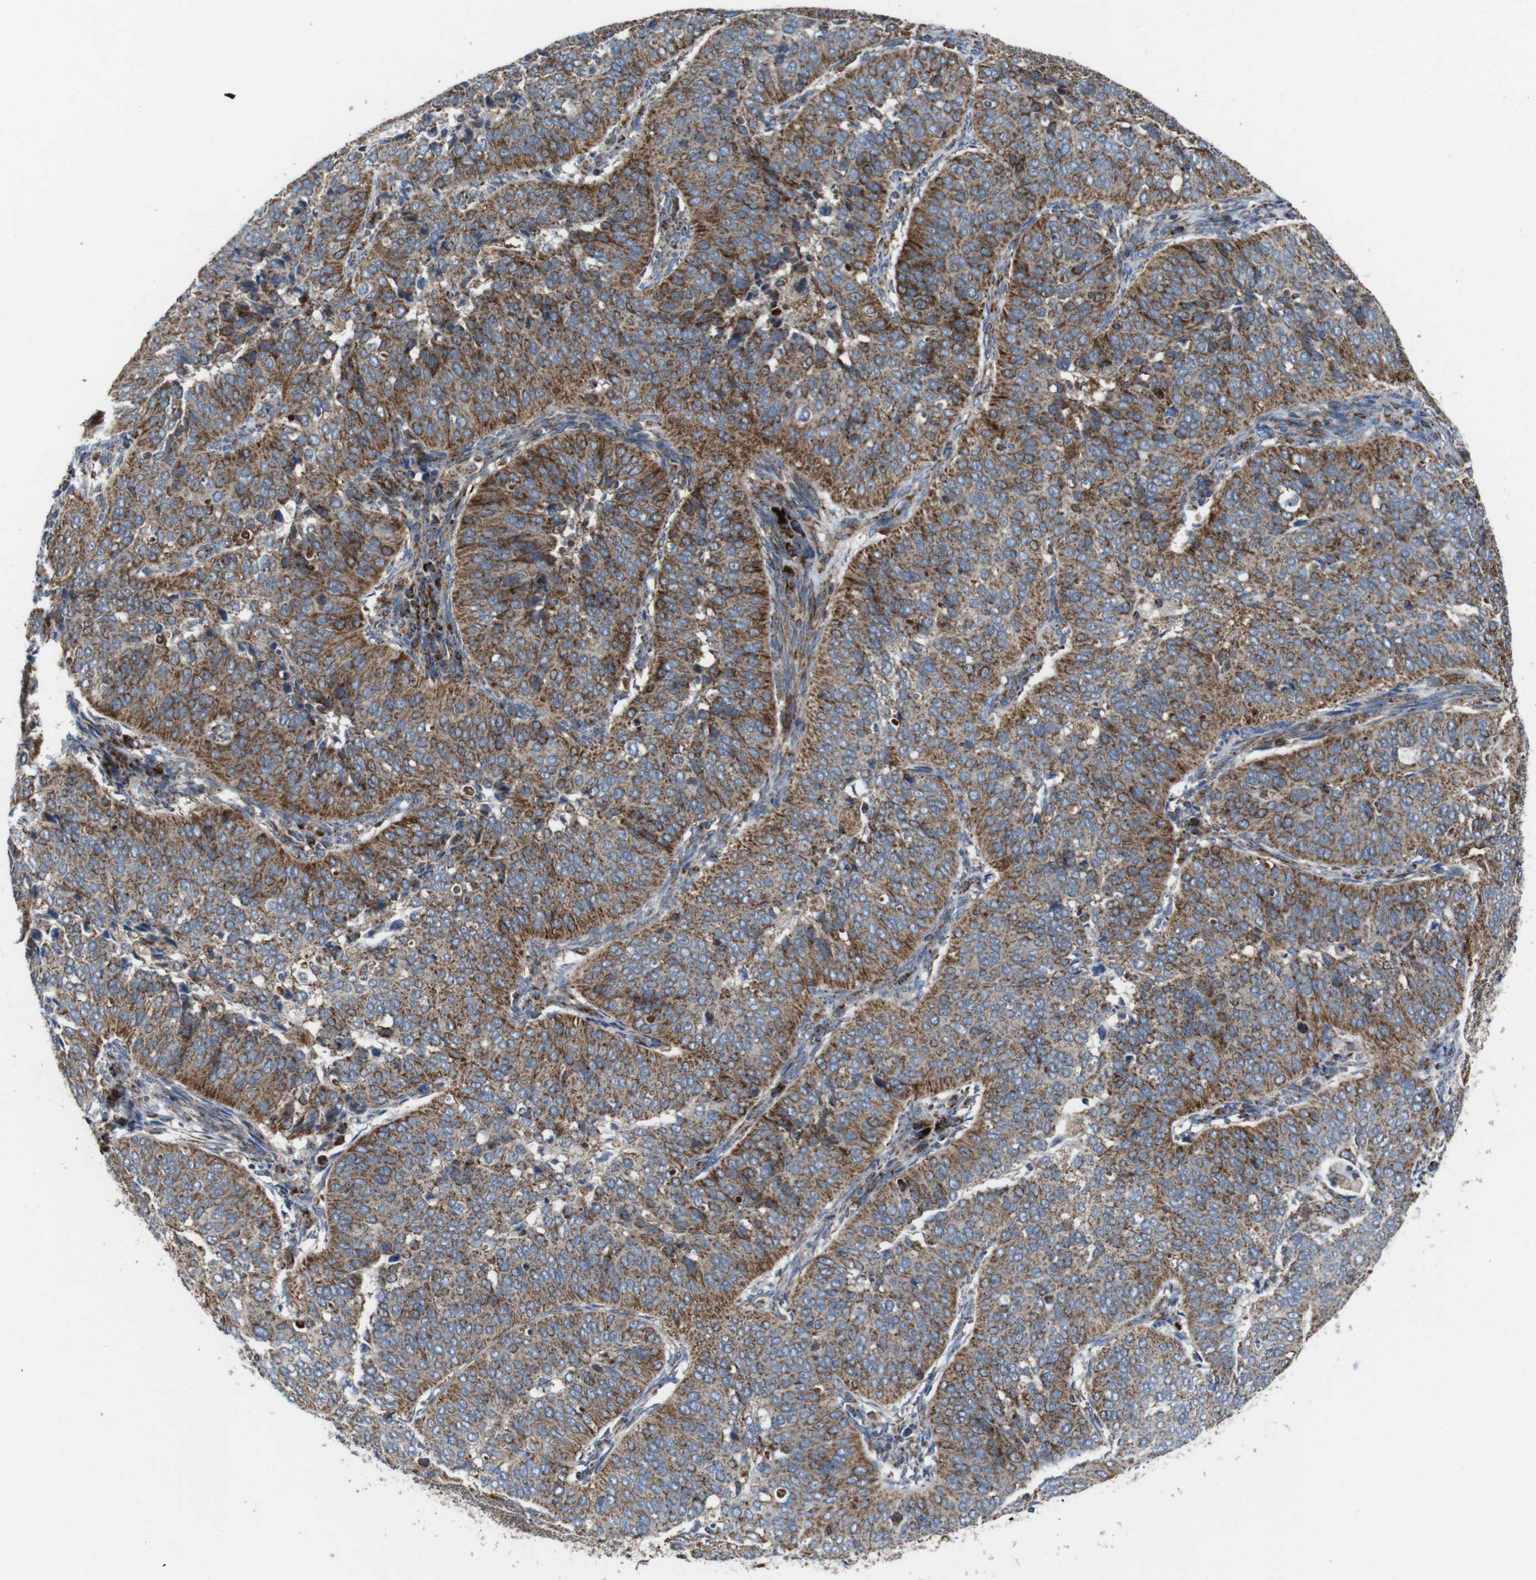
{"staining": {"intensity": "moderate", "quantity": "<25%", "location": "cytoplasmic/membranous"}, "tissue": "cervical cancer", "cell_type": "Tumor cells", "image_type": "cancer", "snomed": [{"axis": "morphology", "description": "Normal tissue, NOS"}, {"axis": "morphology", "description": "Squamous cell carcinoma, NOS"}, {"axis": "topography", "description": "Cervix"}], "caption": "IHC photomicrograph of neoplastic tissue: cervical squamous cell carcinoma stained using immunohistochemistry (IHC) reveals low levels of moderate protein expression localized specifically in the cytoplasmic/membranous of tumor cells, appearing as a cytoplasmic/membranous brown color.", "gene": "HK1", "patient": {"sex": "female", "age": 39}}